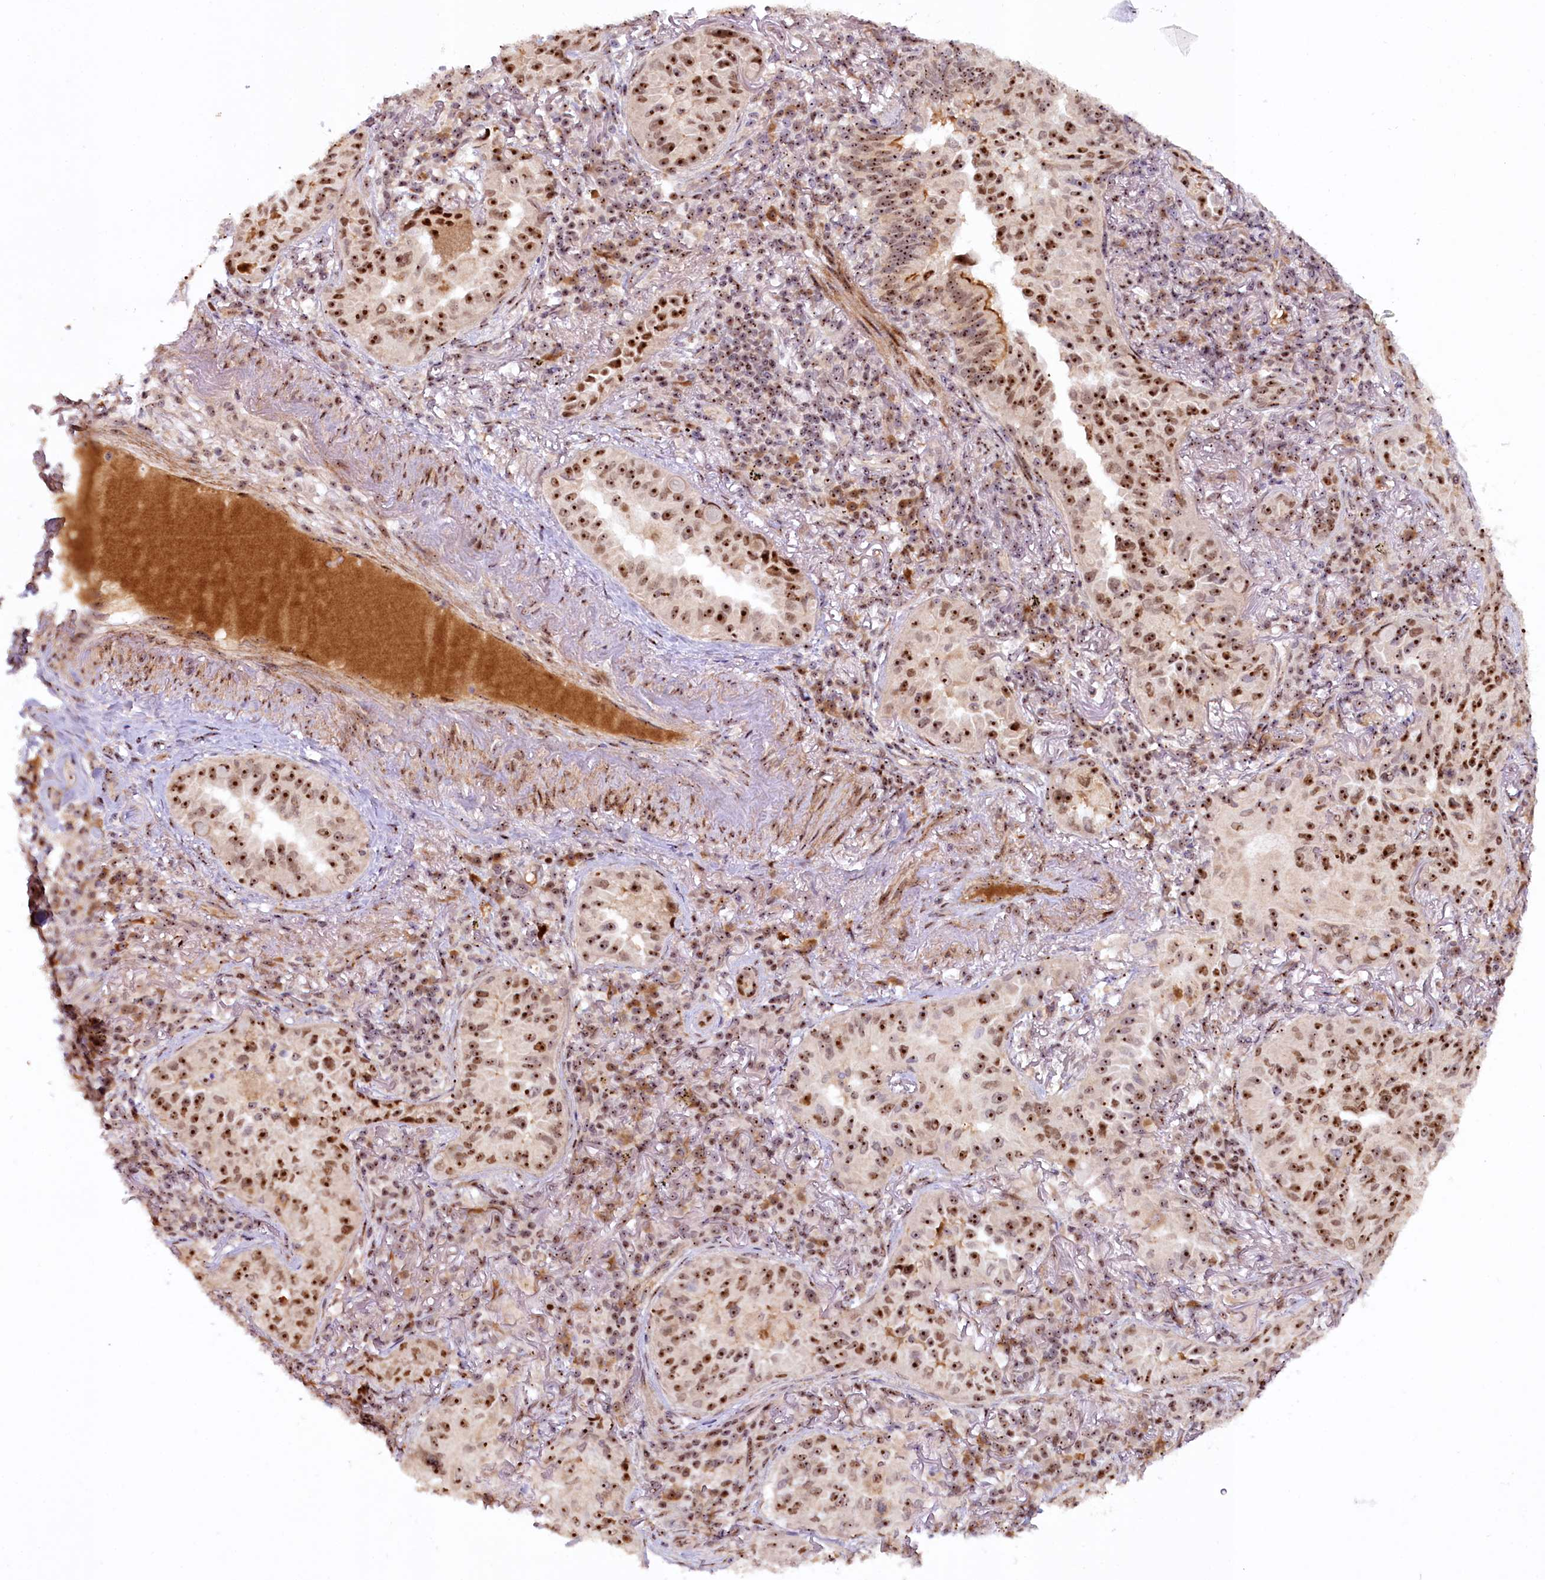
{"staining": {"intensity": "strong", "quantity": ">75%", "location": "nuclear"}, "tissue": "lung cancer", "cell_type": "Tumor cells", "image_type": "cancer", "snomed": [{"axis": "morphology", "description": "Adenocarcinoma, NOS"}, {"axis": "topography", "description": "Lung"}], "caption": "This histopathology image exhibits adenocarcinoma (lung) stained with immunohistochemistry to label a protein in brown. The nuclear of tumor cells show strong positivity for the protein. Nuclei are counter-stained blue.", "gene": "TCOF1", "patient": {"sex": "female", "age": 69}}